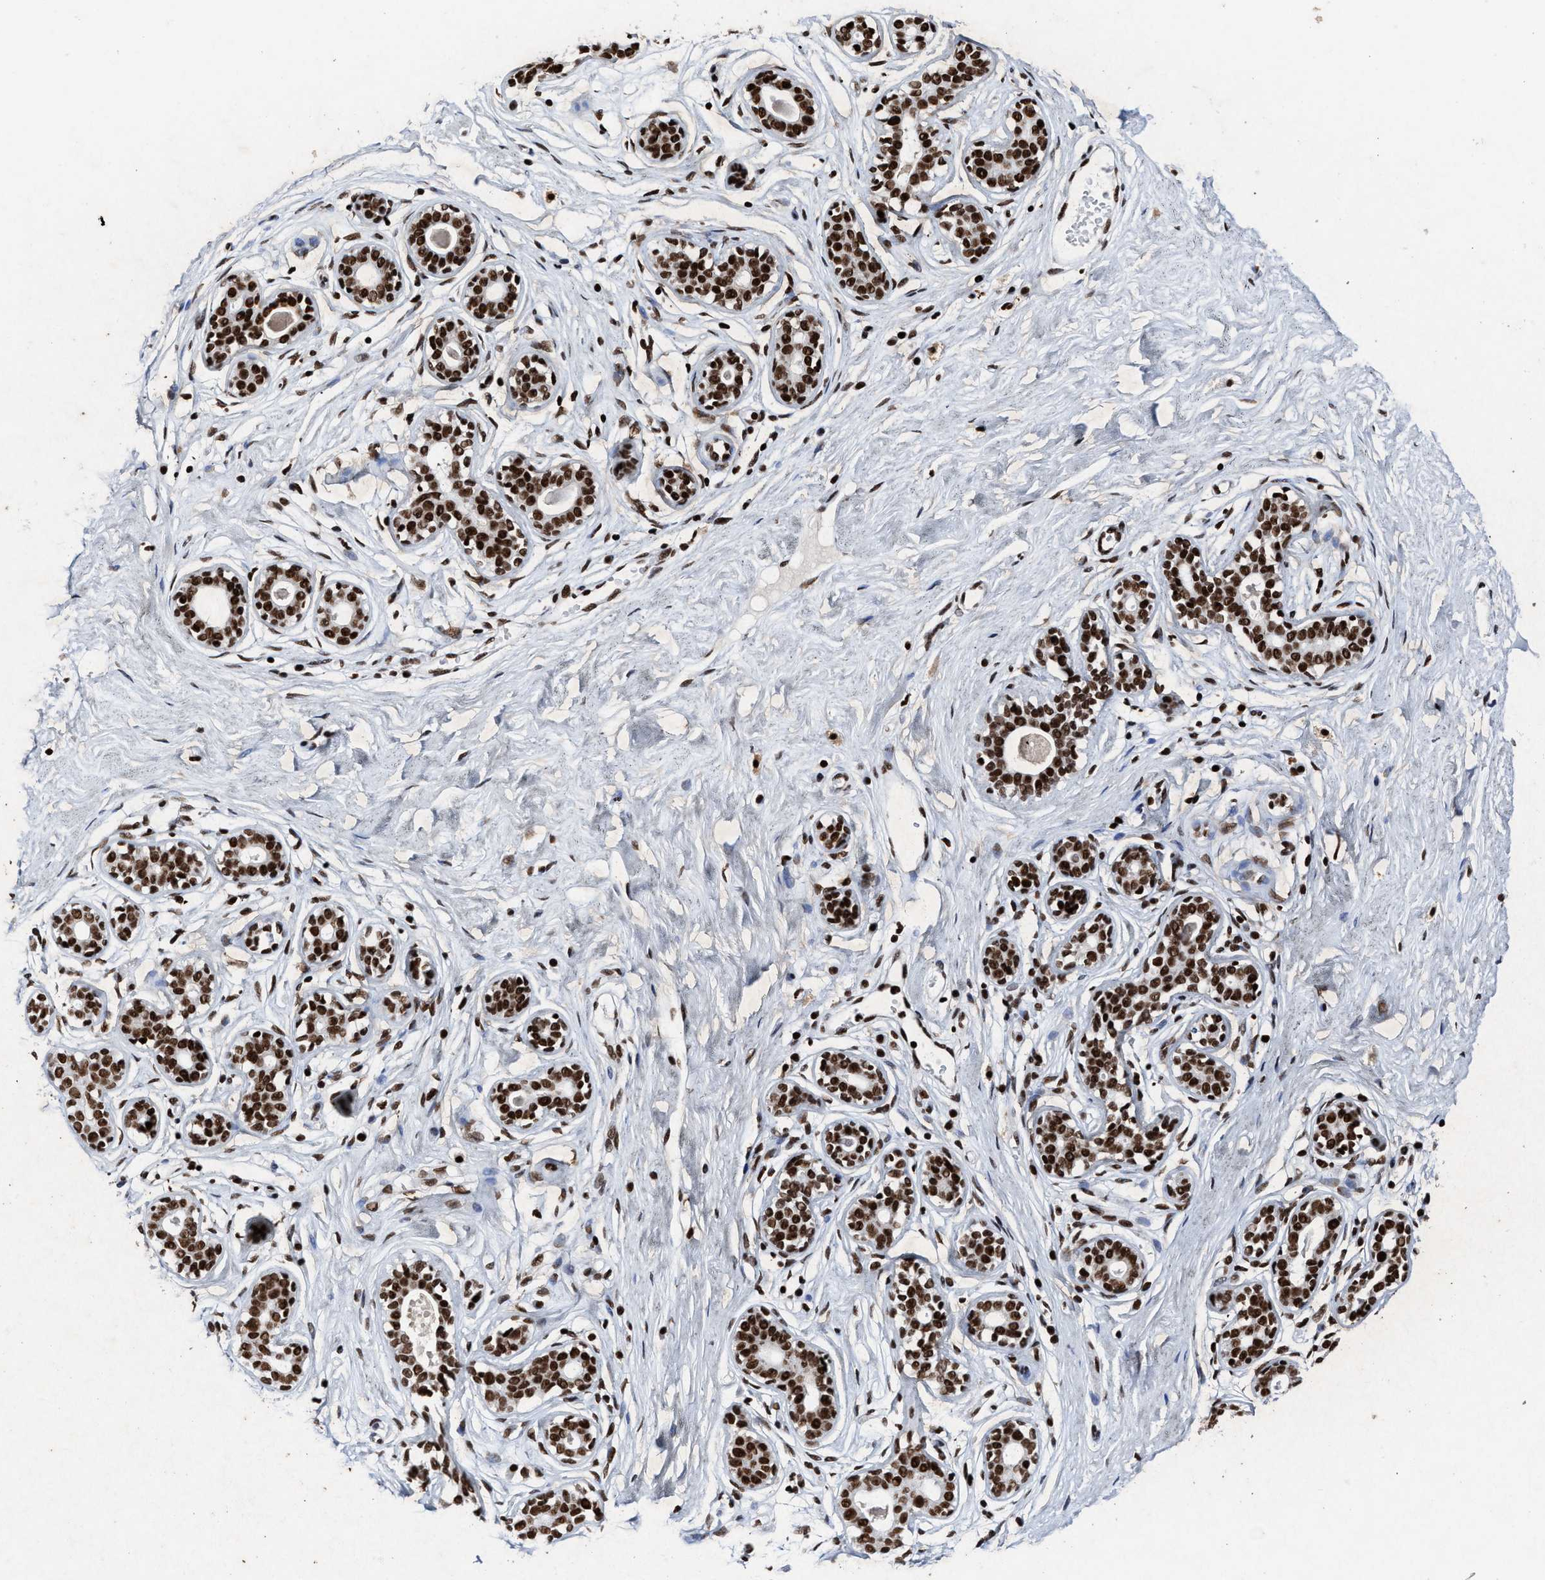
{"staining": {"intensity": "strong", "quantity": ">75%", "location": "nuclear"}, "tissue": "breast", "cell_type": "Adipocytes", "image_type": "normal", "snomed": [{"axis": "morphology", "description": "Normal tissue, NOS"}, {"axis": "topography", "description": "Breast"}], "caption": "Immunohistochemistry of benign breast shows high levels of strong nuclear expression in about >75% of adipocytes. (DAB (3,3'-diaminobenzidine) = brown stain, brightfield microscopy at high magnification).", "gene": "ALYREF", "patient": {"sex": "female", "age": 23}}